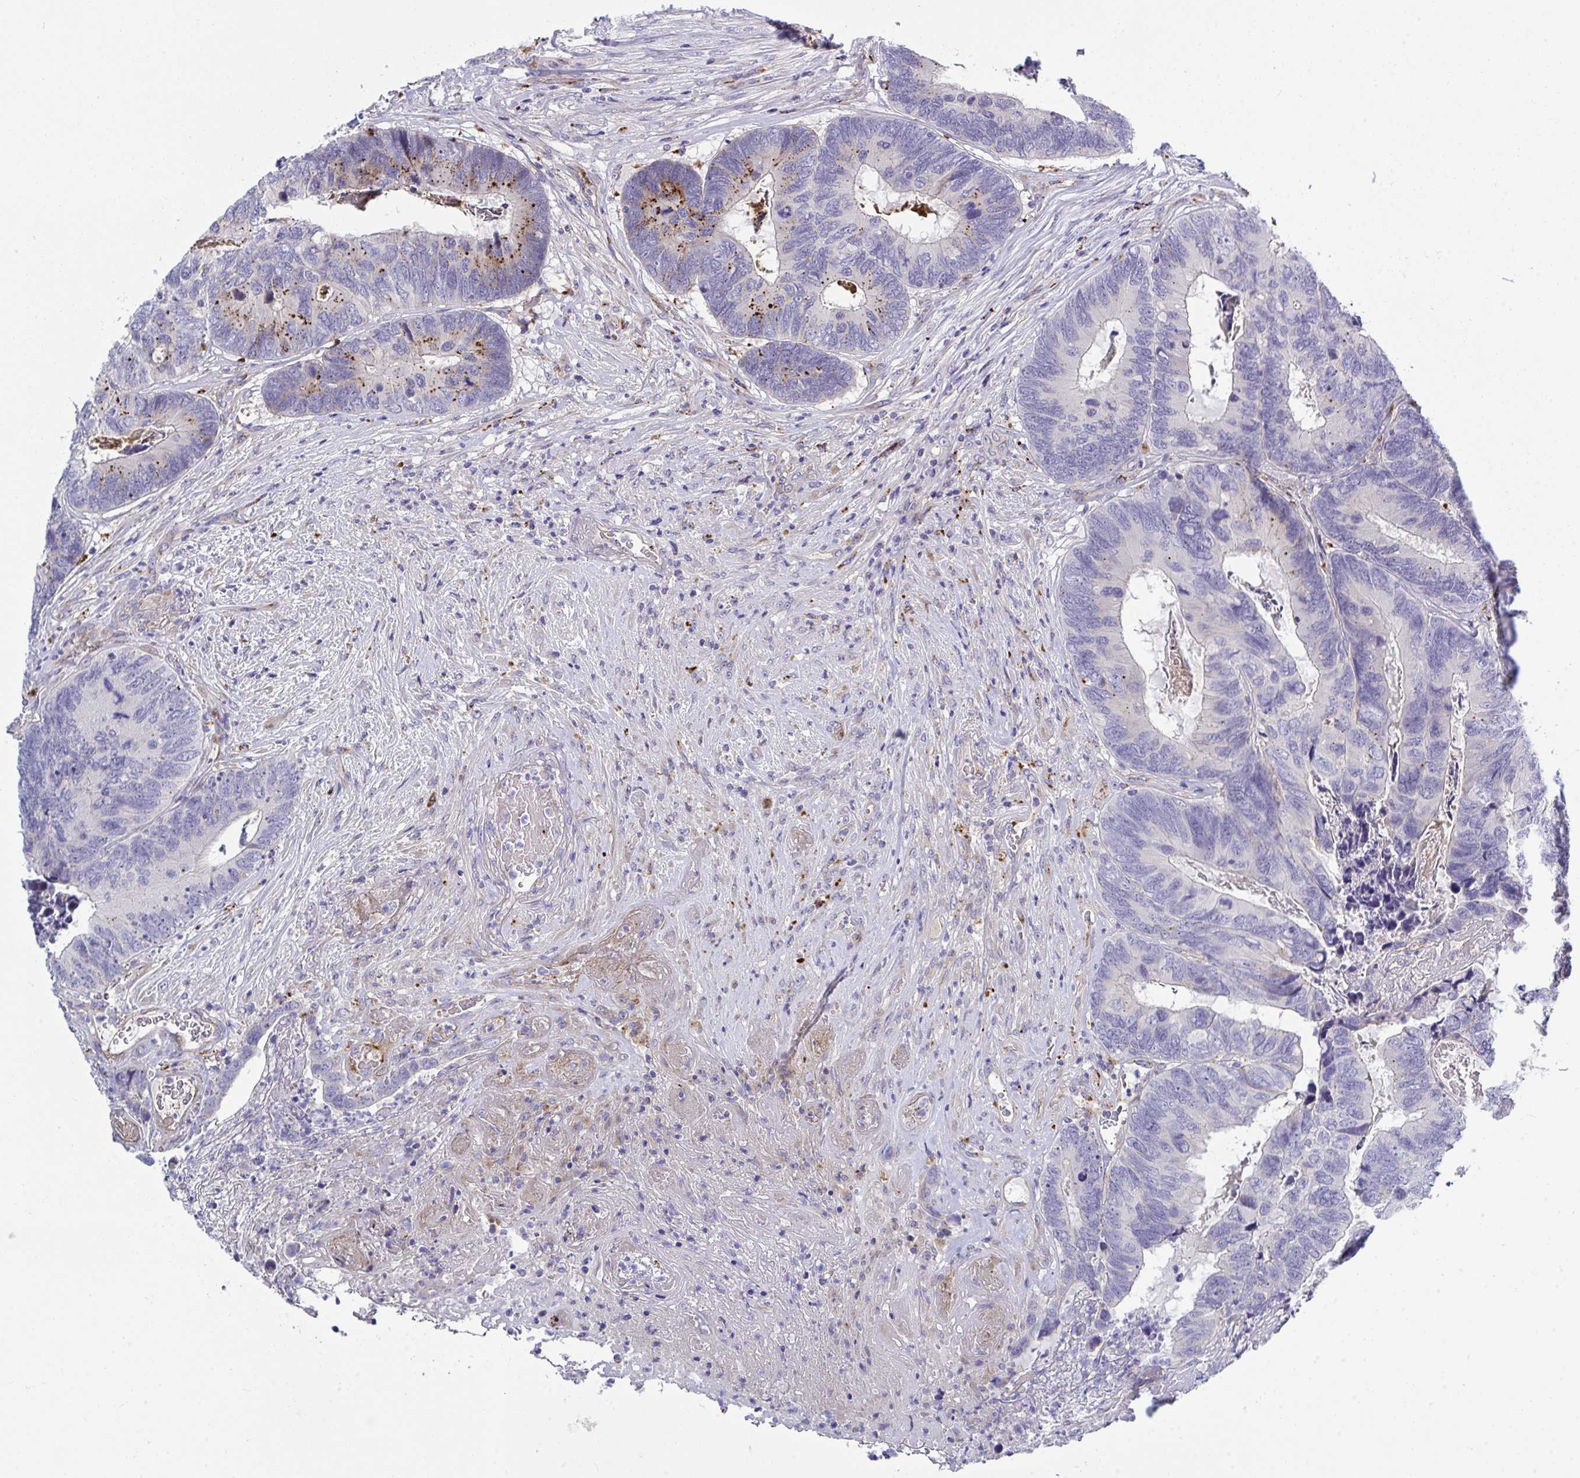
{"staining": {"intensity": "strong", "quantity": "<25%", "location": "cytoplasmic/membranous"}, "tissue": "colorectal cancer", "cell_type": "Tumor cells", "image_type": "cancer", "snomed": [{"axis": "morphology", "description": "Adenocarcinoma, NOS"}, {"axis": "topography", "description": "Colon"}], "caption": "Colorectal cancer tissue demonstrates strong cytoplasmic/membranous staining in approximately <25% of tumor cells, visualized by immunohistochemistry.", "gene": "TOR1AIP2", "patient": {"sex": "female", "age": 67}}